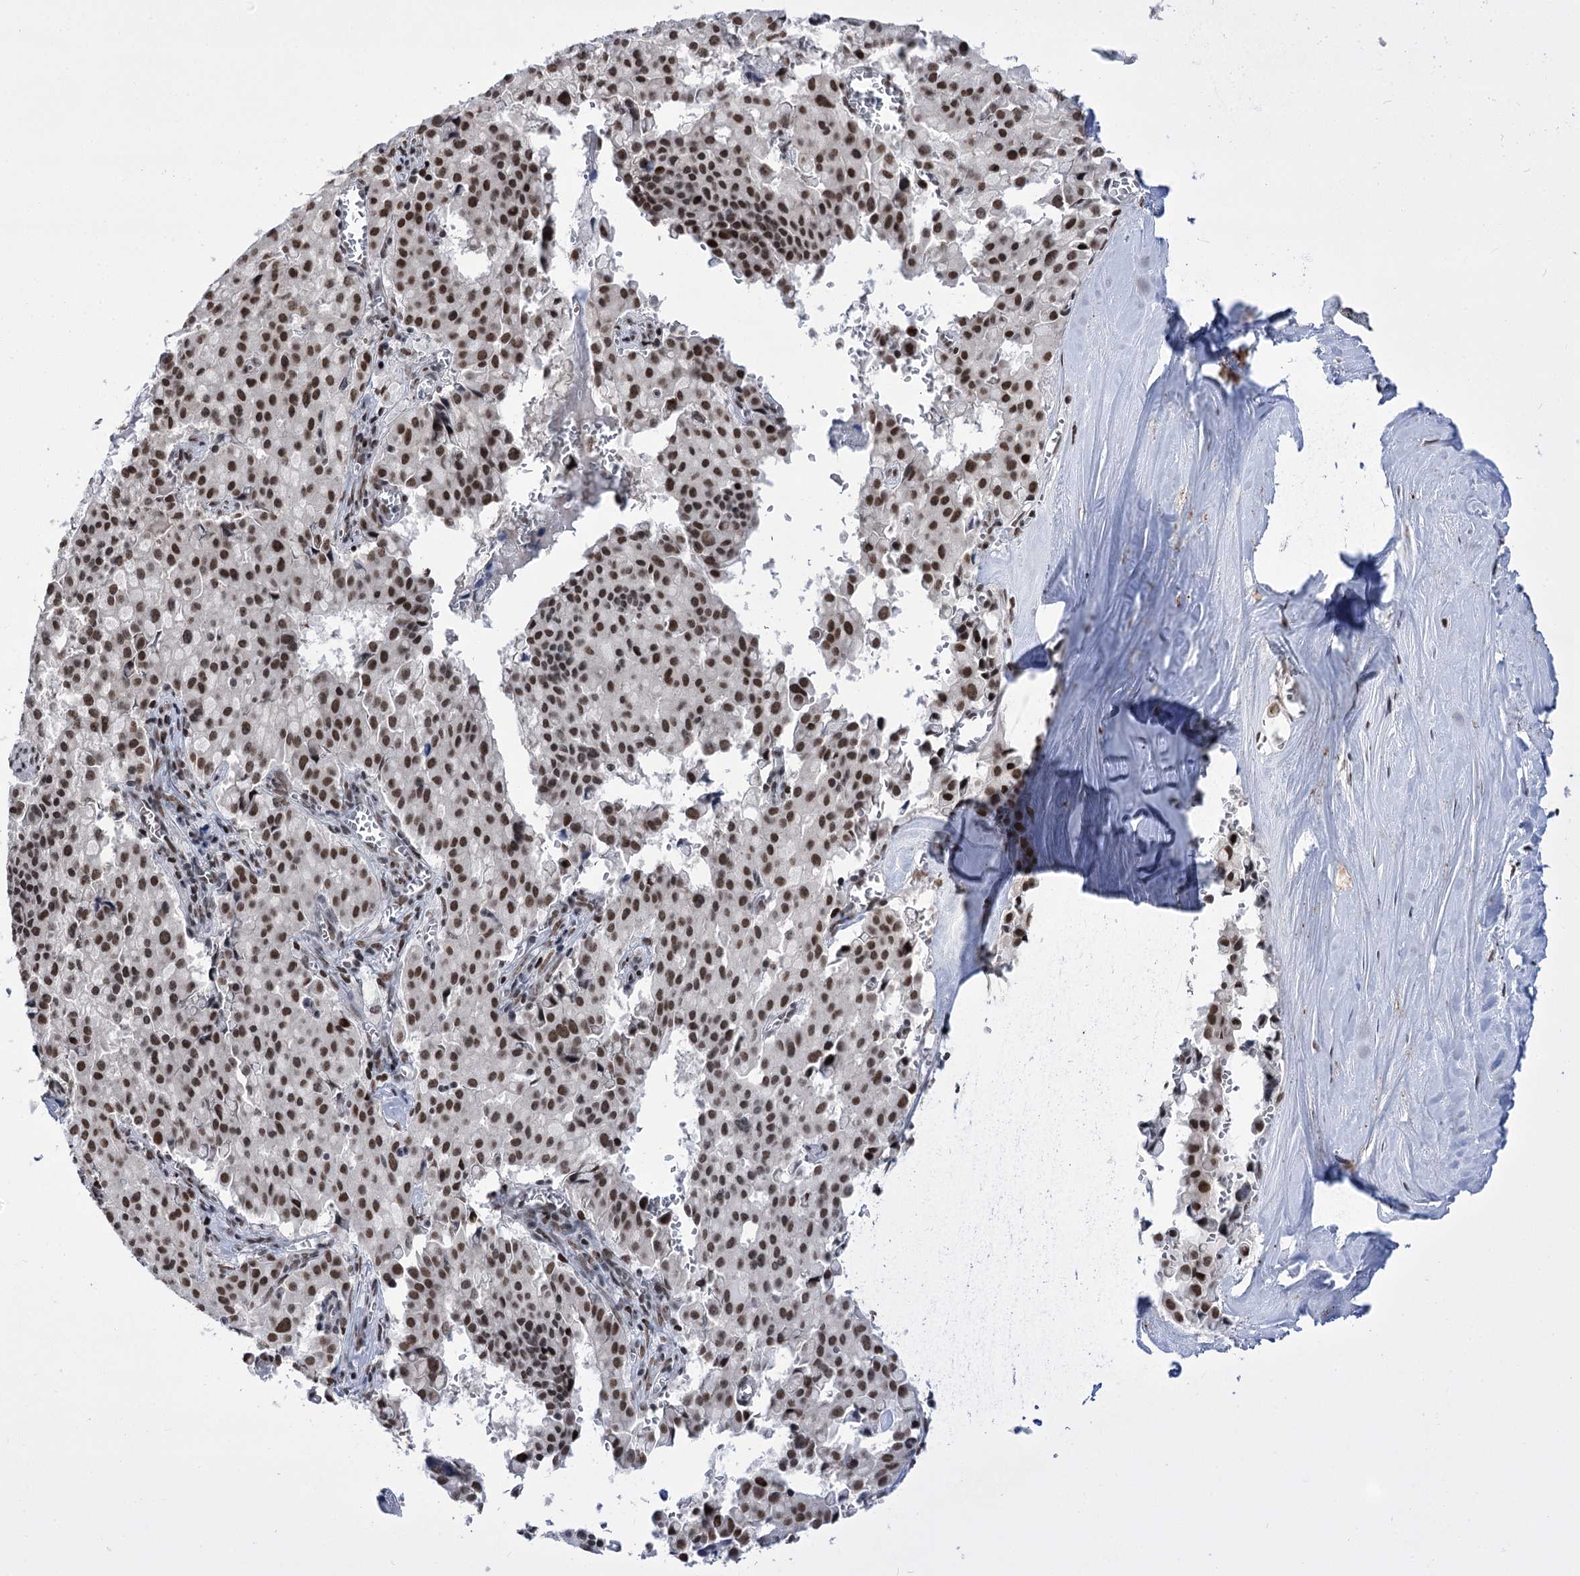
{"staining": {"intensity": "moderate", "quantity": ">75%", "location": "nuclear"}, "tissue": "pancreatic cancer", "cell_type": "Tumor cells", "image_type": "cancer", "snomed": [{"axis": "morphology", "description": "Adenocarcinoma, NOS"}, {"axis": "topography", "description": "Pancreas"}], "caption": "Pancreatic cancer was stained to show a protein in brown. There is medium levels of moderate nuclear expression in about >75% of tumor cells.", "gene": "POU4F3", "patient": {"sex": "male", "age": 65}}